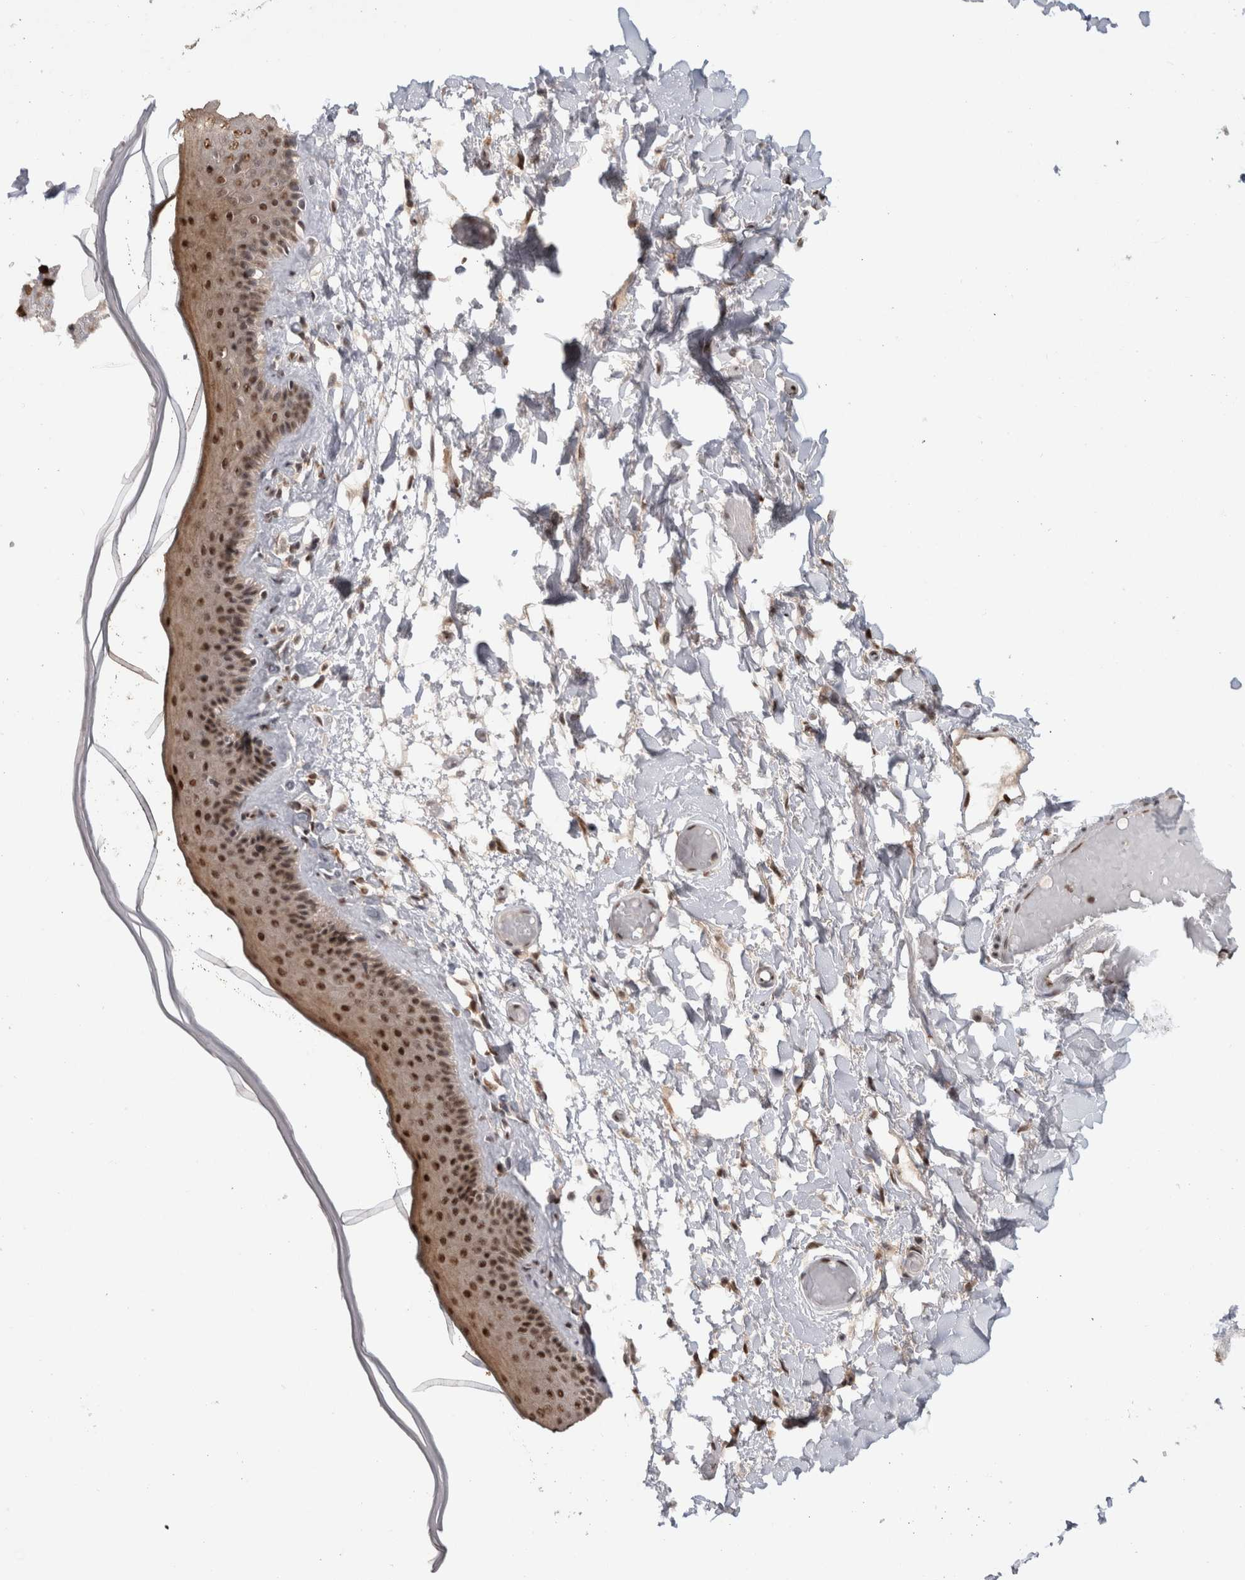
{"staining": {"intensity": "moderate", "quantity": ">75%", "location": "cytoplasmic/membranous,nuclear"}, "tissue": "skin", "cell_type": "Epidermal cells", "image_type": "normal", "snomed": [{"axis": "morphology", "description": "Normal tissue, NOS"}, {"axis": "topography", "description": "Vulva"}], "caption": "An image of human skin stained for a protein demonstrates moderate cytoplasmic/membranous,nuclear brown staining in epidermal cells. (brown staining indicates protein expression, while blue staining denotes nuclei).", "gene": "RPS6KA2", "patient": {"sex": "female", "age": 73}}